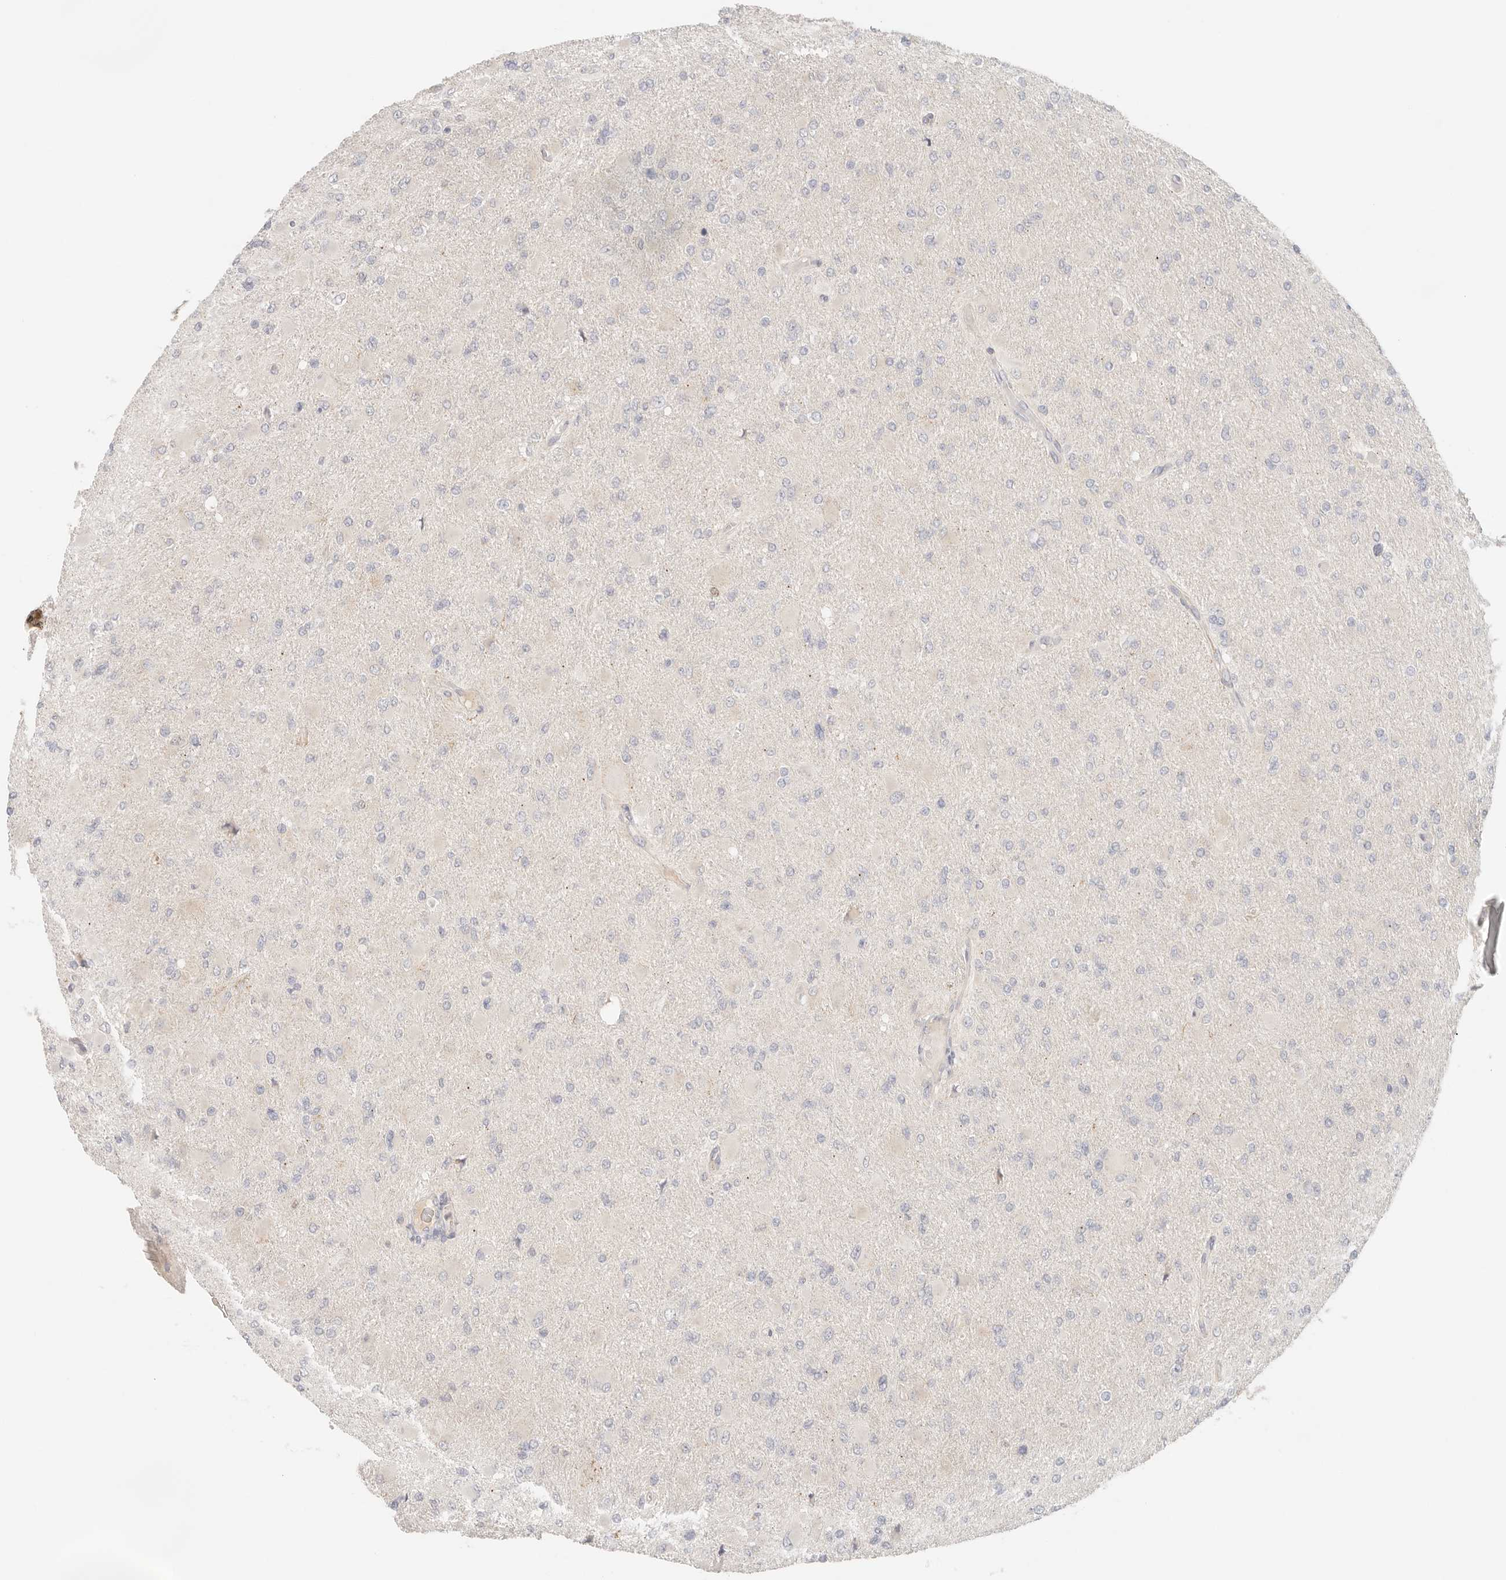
{"staining": {"intensity": "negative", "quantity": "none", "location": "none"}, "tissue": "glioma", "cell_type": "Tumor cells", "image_type": "cancer", "snomed": [{"axis": "morphology", "description": "Glioma, malignant, High grade"}, {"axis": "topography", "description": "Cerebral cortex"}], "caption": "This is a photomicrograph of IHC staining of high-grade glioma (malignant), which shows no staining in tumor cells. Brightfield microscopy of immunohistochemistry (IHC) stained with DAB (brown) and hematoxylin (blue), captured at high magnification.", "gene": "SPHK1", "patient": {"sex": "female", "age": 36}}